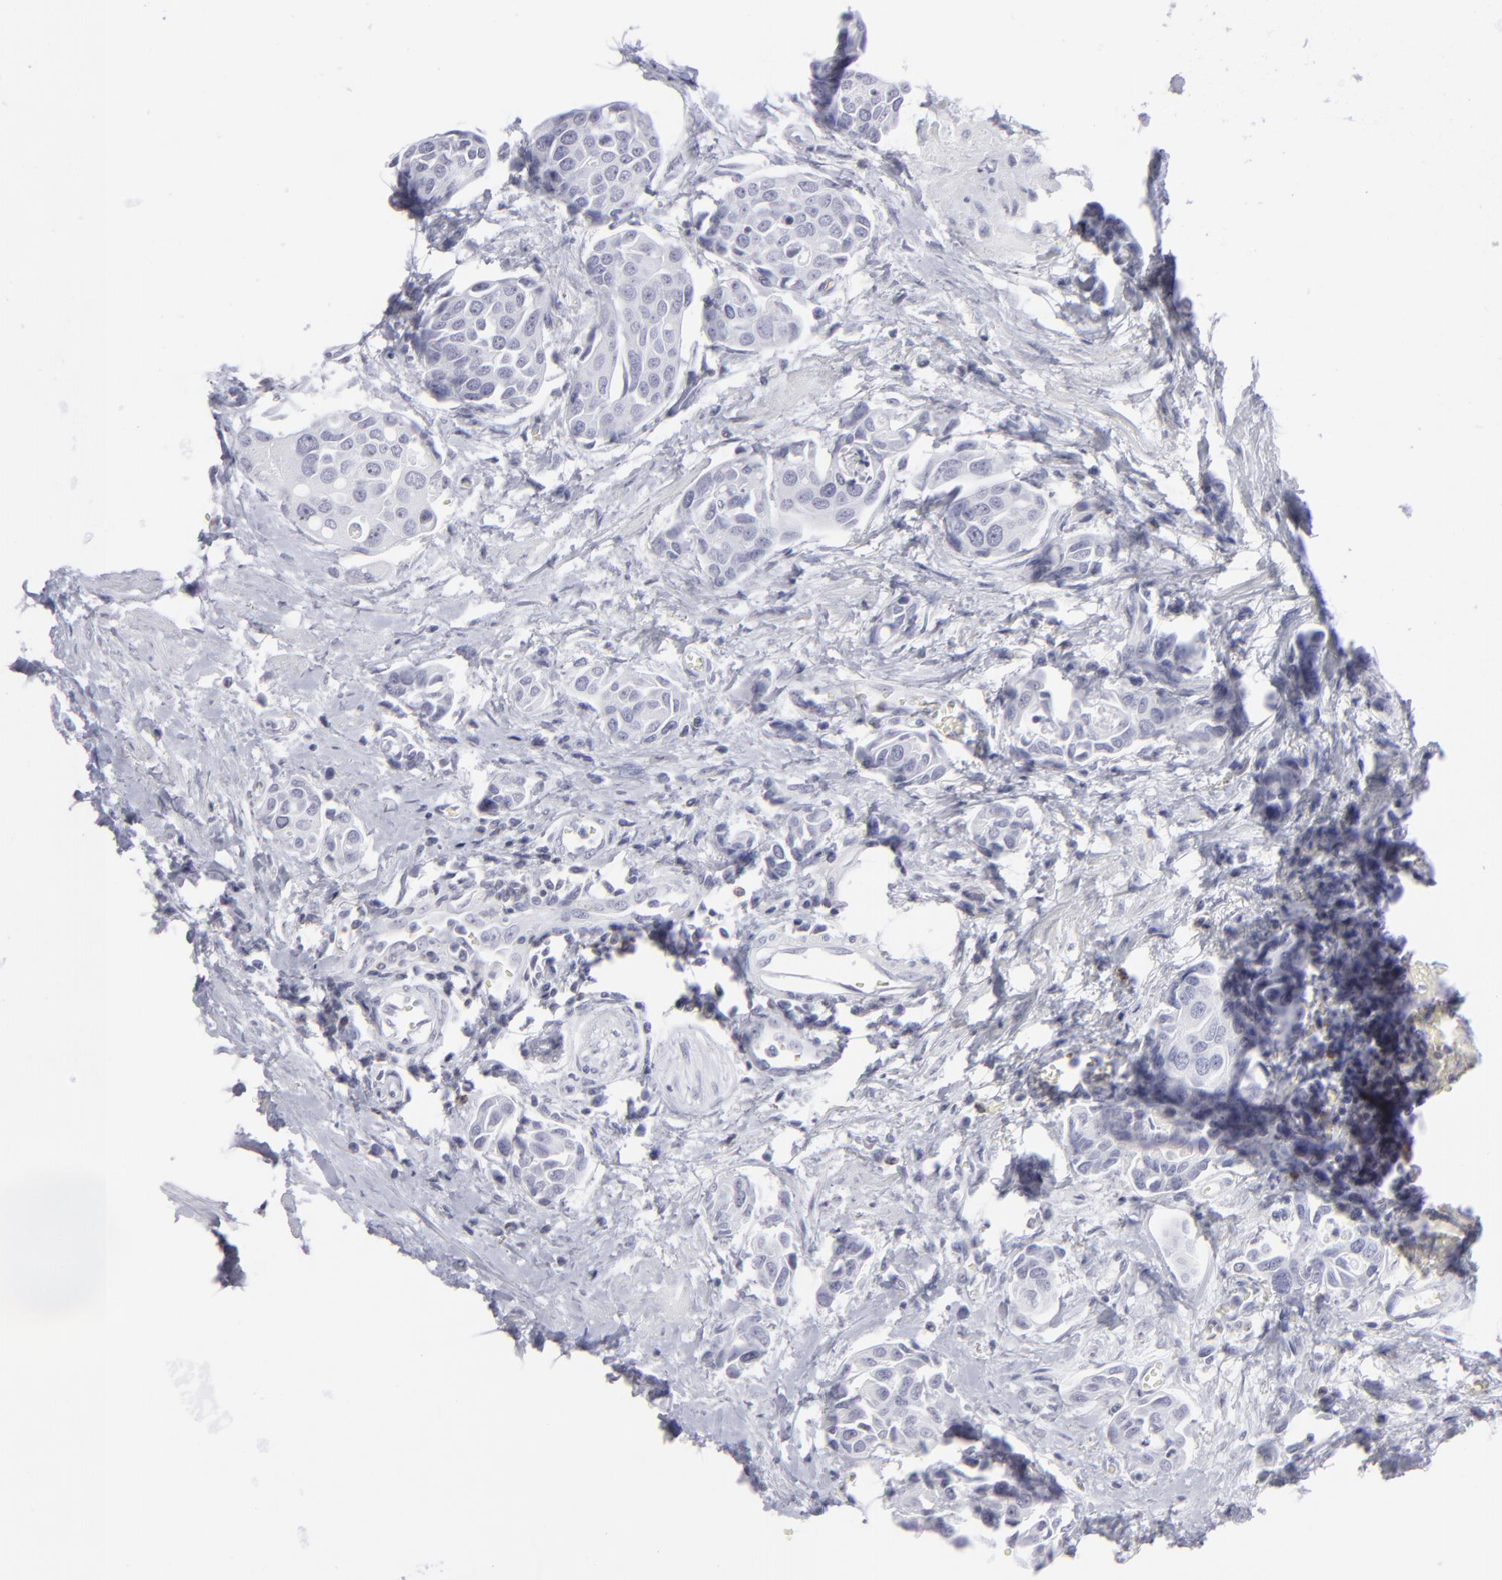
{"staining": {"intensity": "negative", "quantity": "none", "location": "none"}, "tissue": "urothelial cancer", "cell_type": "Tumor cells", "image_type": "cancer", "snomed": [{"axis": "morphology", "description": "Urothelial carcinoma, High grade"}, {"axis": "topography", "description": "Urinary bladder"}], "caption": "There is no significant positivity in tumor cells of urothelial cancer.", "gene": "CD7", "patient": {"sex": "male", "age": 78}}